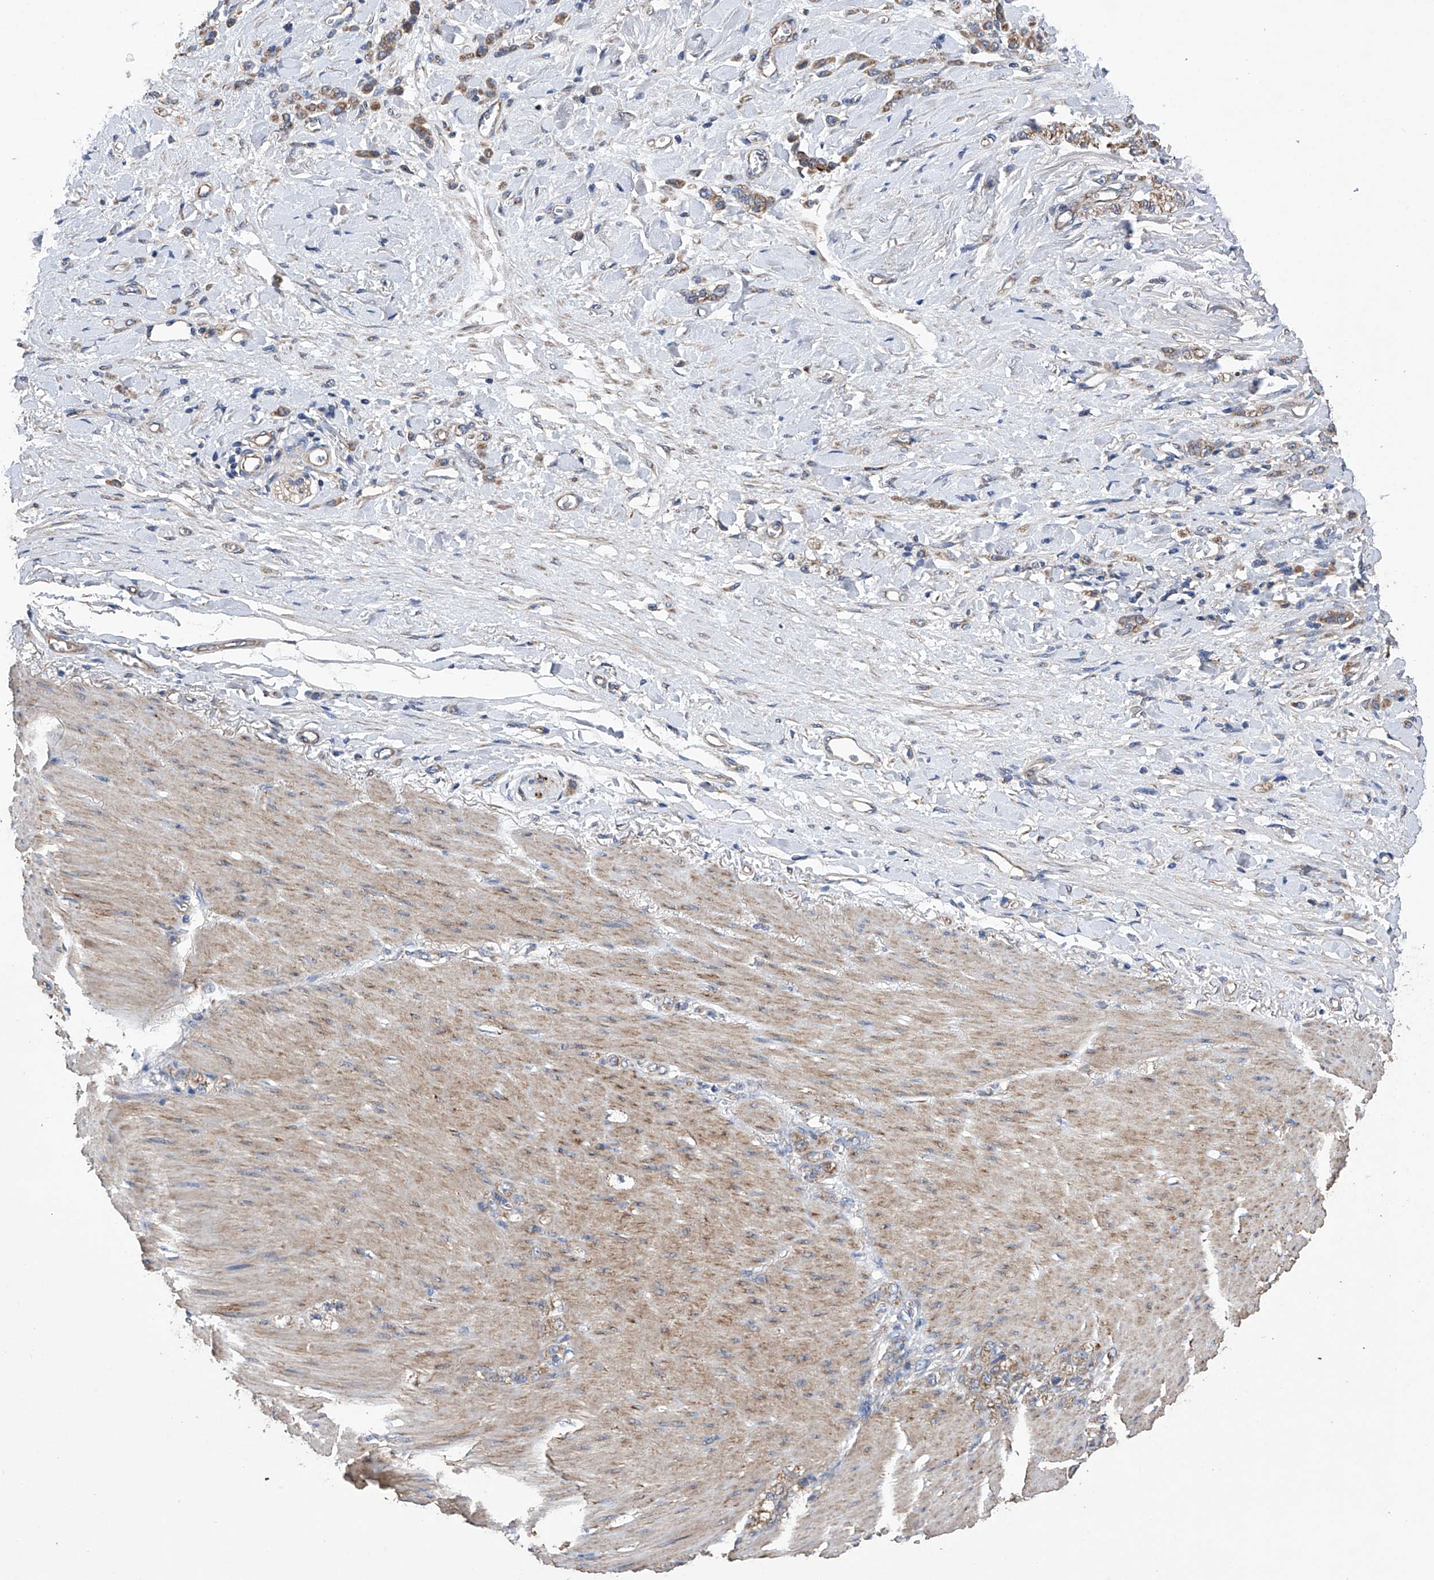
{"staining": {"intensity": "moderate", "quantity": "25%-75%", "location": "cytoplasmic/membranous"}, "tissue": "stomach cancer", "cell_type": "Tumor cells", "image_type": "cancer", "snomed": [{"axis": "morphology", "description": "Normal tissue, NOS"}, {"axis": "morphology", "description": "Adenocarcinoma, NOS"}, {"axis": "topography", "description": "Stomach"}], "caption": "Approximately 25%-75% of tumor cells in stomach adenocarcinoma show moderate cytoplasmic/membranous protein positivity as visualized by brown immunohistochemical staining.", "gene": "EFCAB2", "patient": {"sex": "male", "age": 82}}